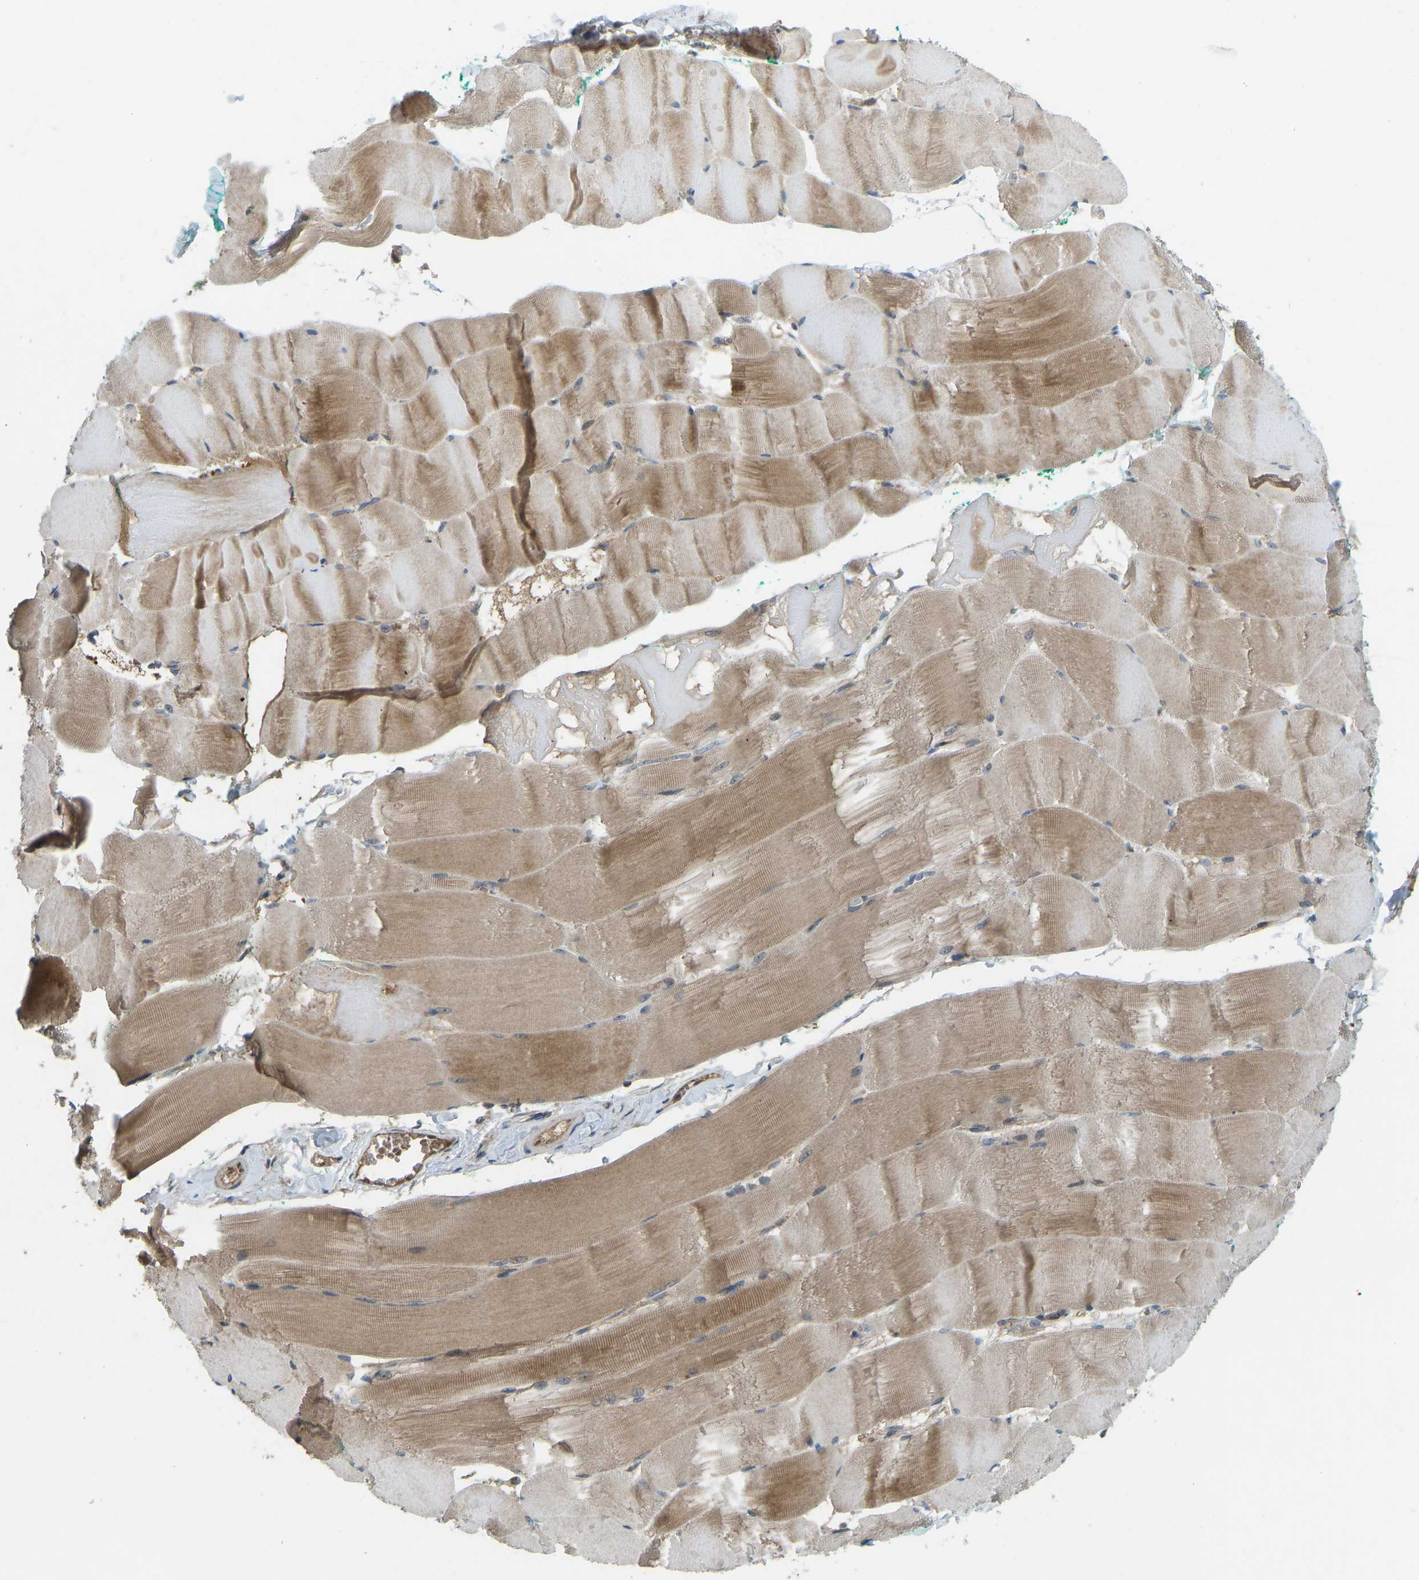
{"staining": {"intensity": "moderate", "quantity": ">75%", "location": "cytoplasmic/membranous"}, "tissue": "skeletal muscle", "cell_type": "Myocytes", "image_type": "normal", "snomed": [{"axis": "morphology", "description": "Normal tissue, NOS"}, {"axis": "morphology", "description": "Squamous cell carcinoma, NOS"}, {"axis": "topography", "description": "Skeletal muscle"}], "caption": "High-magnification brightfield microscopy of benign skeletal muscle stained with DAB (brown) and counterstained with hematoxylin (blue). myocytes exhibit moderate cytoplasmic/membranous positivity is appreciated in approximately>75% of cells.", "gene": "ZNF71", "patient": {"sex": "male", "age": 51}}